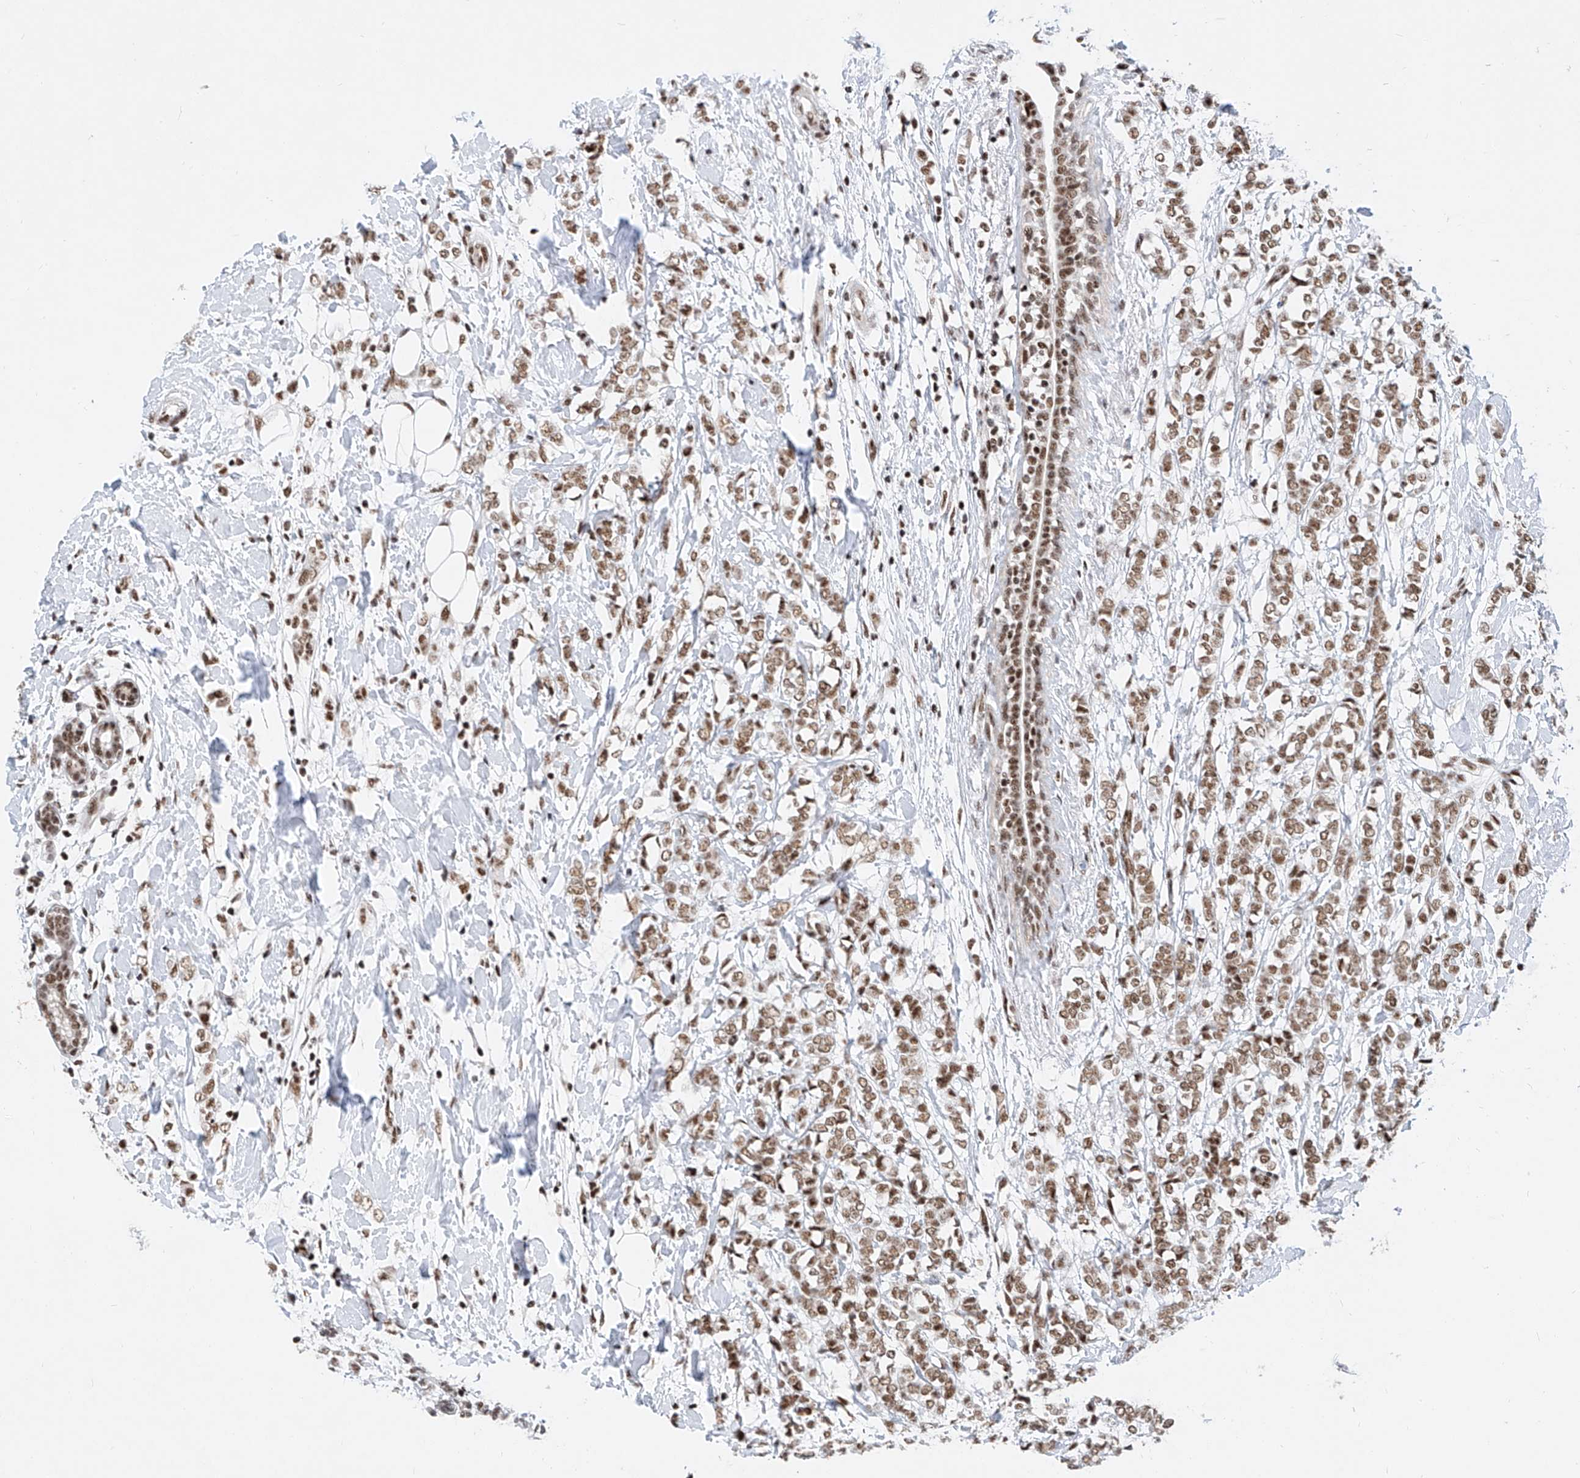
{"staining": {"intensity": "moderate", "quantity": ">75%", "location": "nuclear"}, "tissue": "breast cancer", "cell_type": "Tumor cells", "image_type": "cancer", "snomed": [{"axis": "morphology", "description": "Normal tissue, NOS"}, {"axis": "morphology", "description": "Lobular carcinoma"}, {"axis": "topography", "description": "Breast"}], "caption": "Human breast cancer (lobular carcinoma) stained with a brown dye shows moderate nuclear positive staining in about >75% of tumor cells.", "gene": "TAF4", "patient": {"sex": "female", "age": 47}}